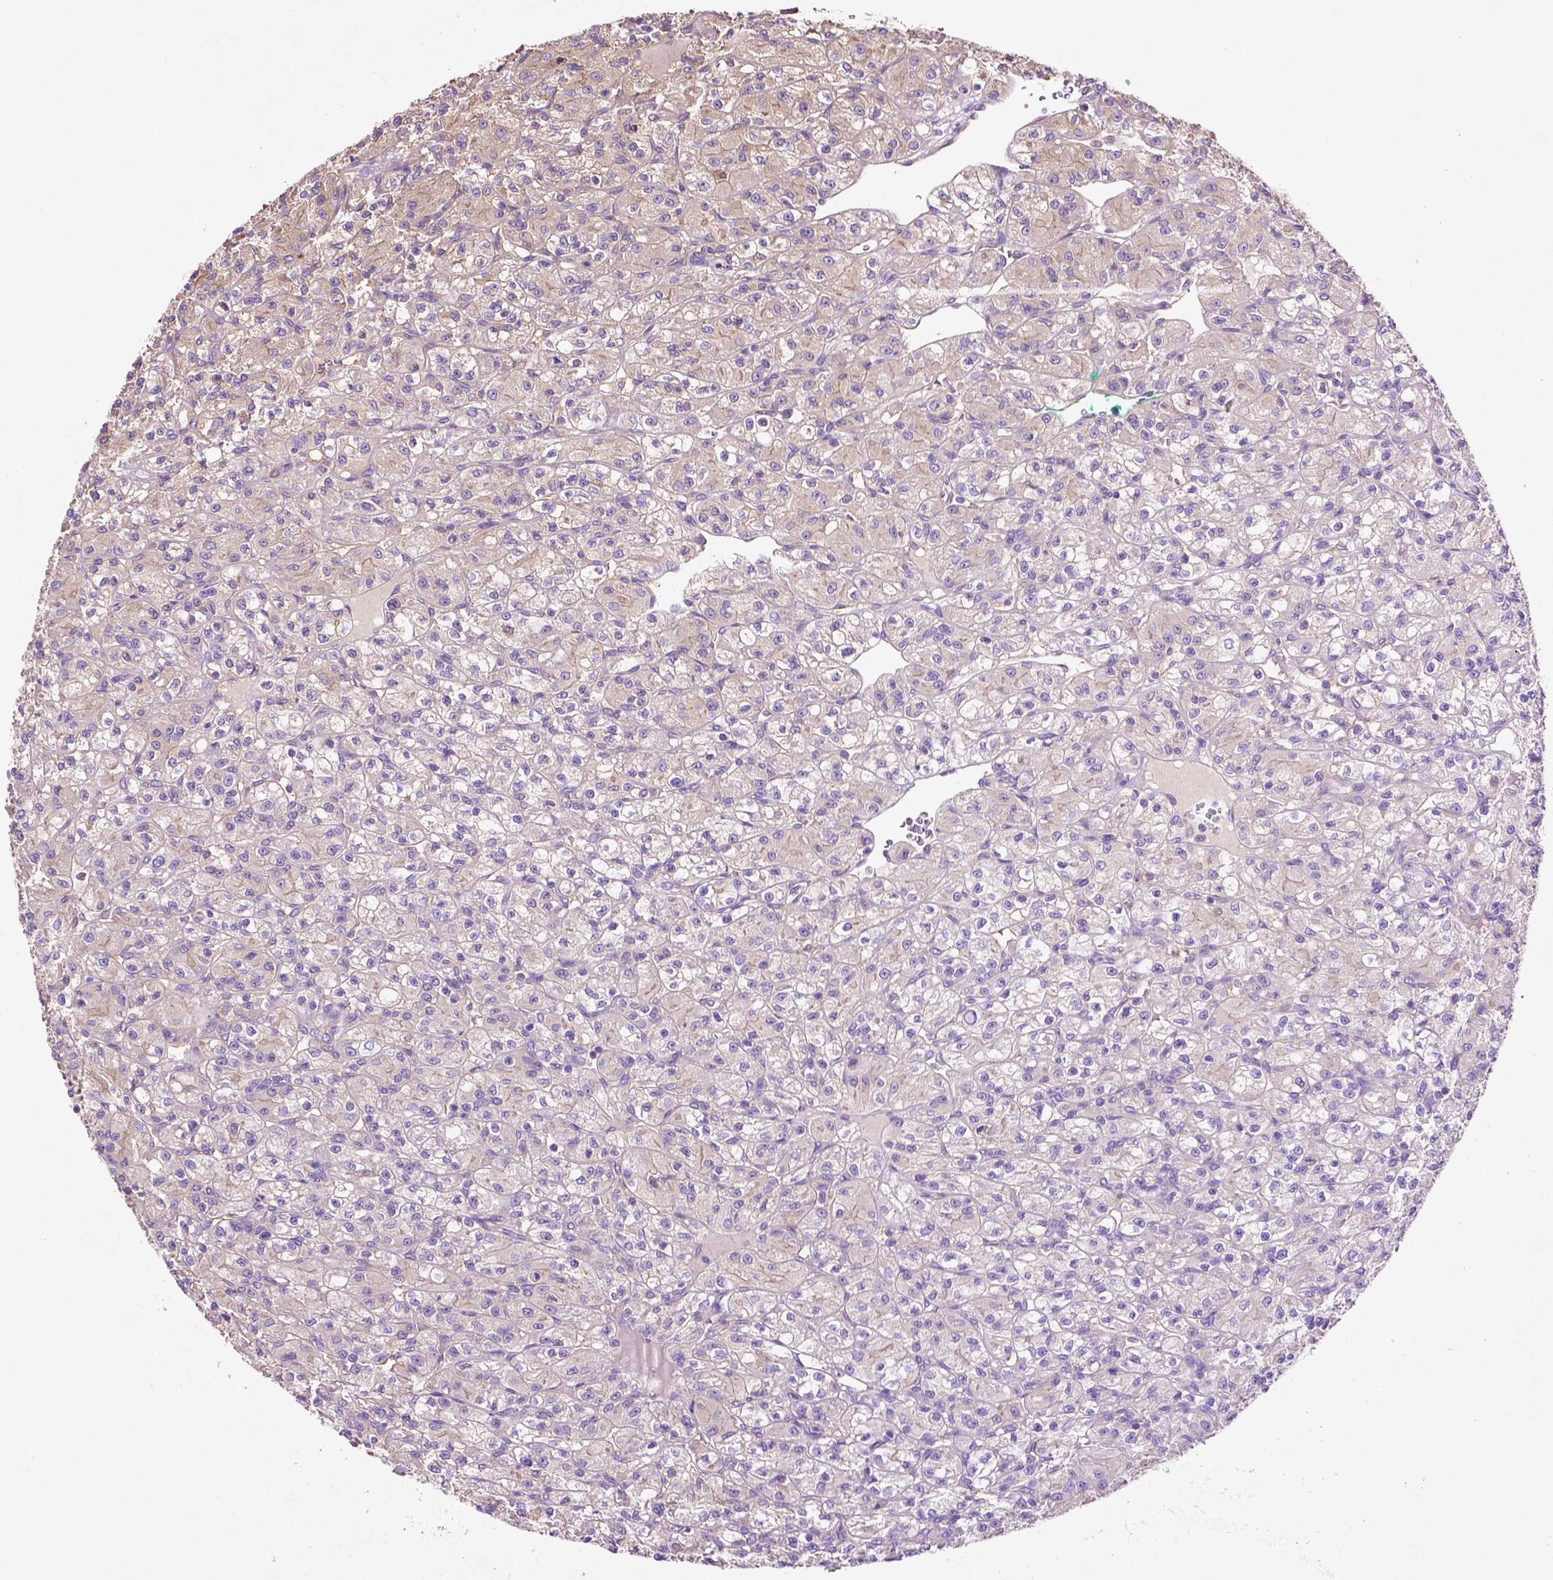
{"staining": {"intensity": "negative", "quantity": "none", "location": "none"}, "tissue": "renal cancer", "cell_type": "Tumor cells", "image_type": "cancer", "snomed": [{"axis": "morphology", "description": "Adenocarcinoma, NOS"}, {"axis": "topography", "description": "Kidney"}], "caption": "The histopathology image reveals no staining of tumor cells in adenocarcinoma (renal).", "gene": "GDPD5", "patient": {"sex": "female", "age": 70}}